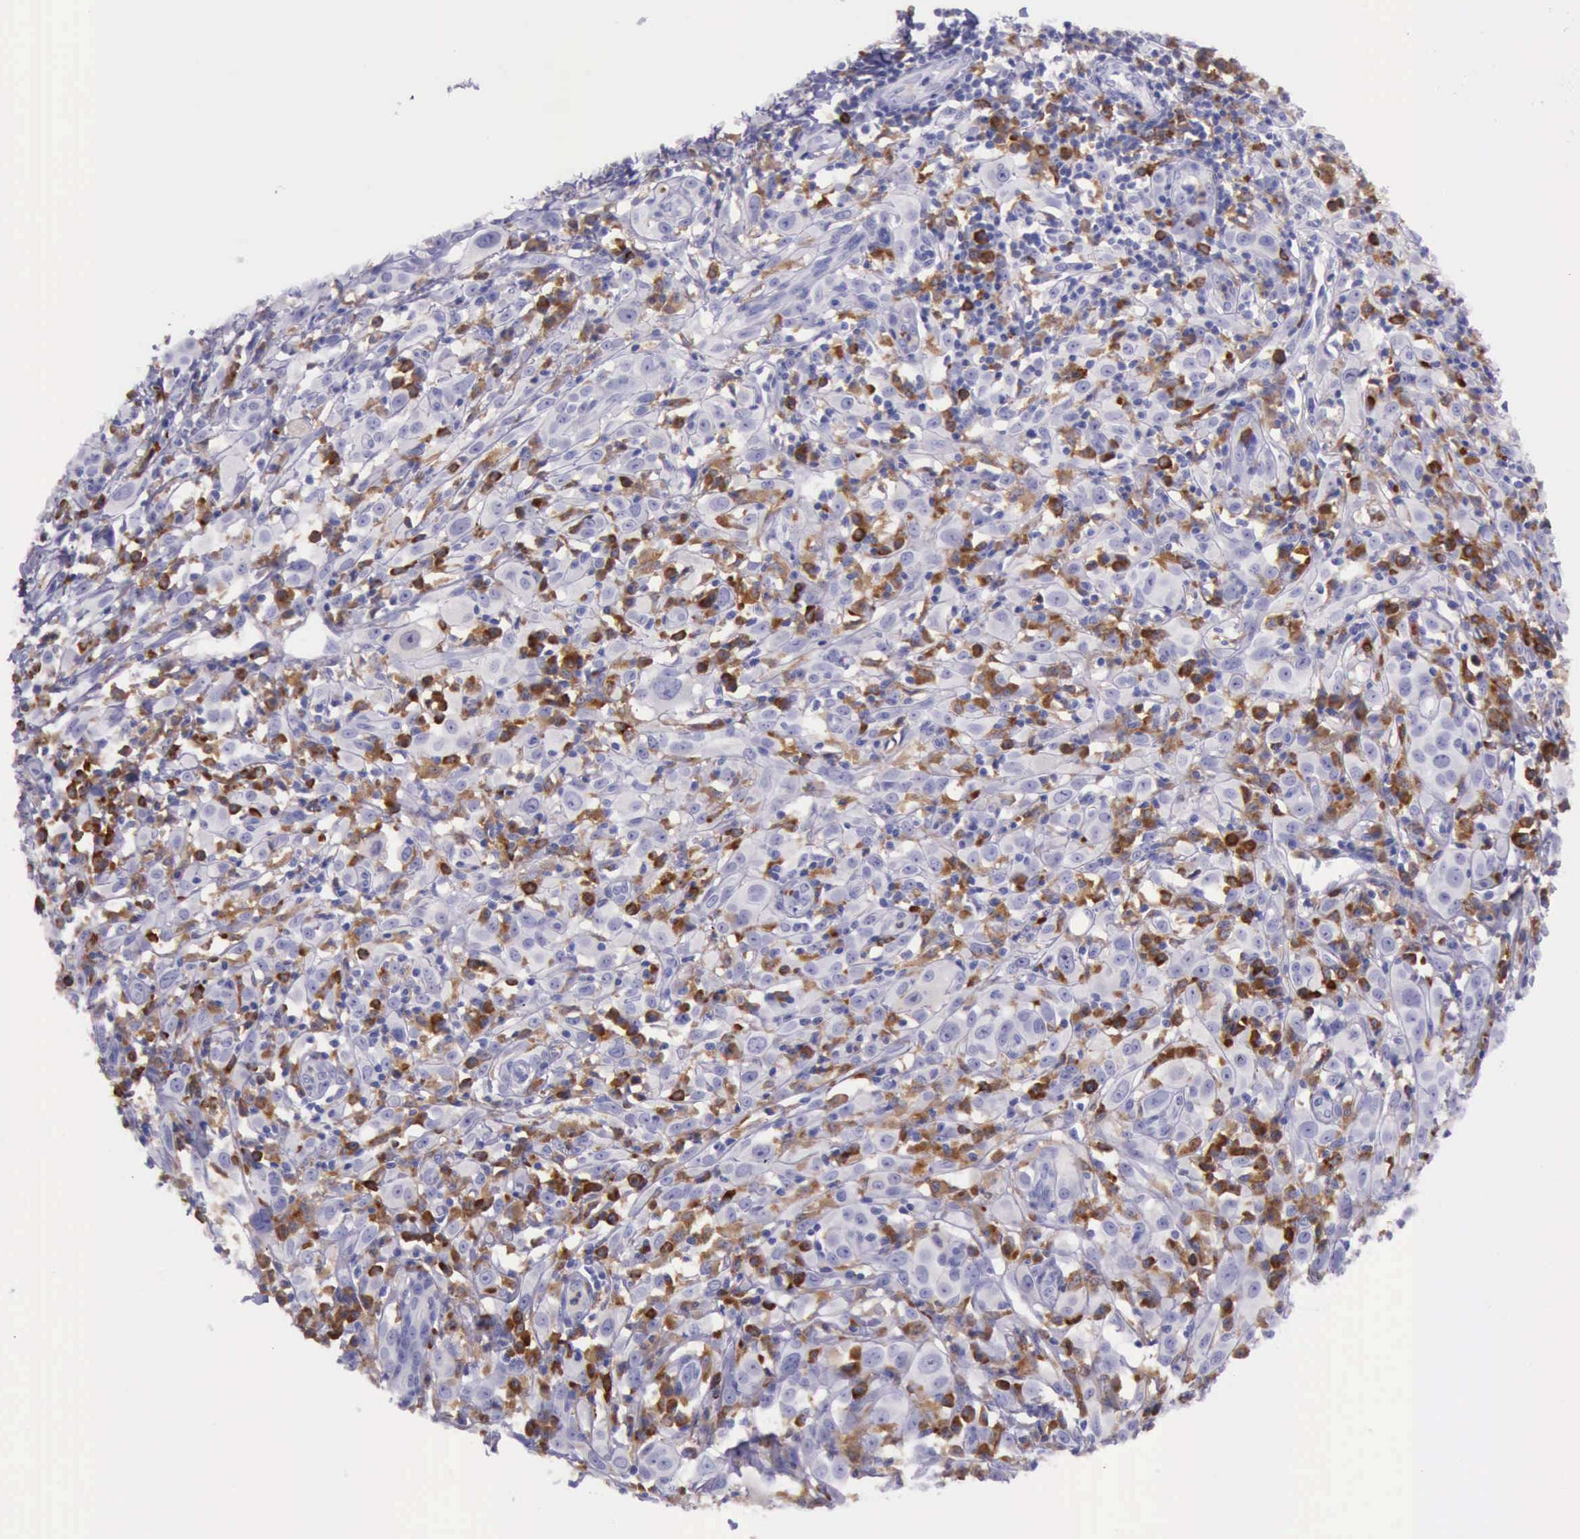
{"staining": {"intensity": "negative", "quantity": "none", "location": "none"}, "tissue": "melanoma", "cell_type": "Tumor cells", "image_type": "cancer", "snomed": [{"axis": "morphology", "description": "Malignant melanoma, NOS"}, {"axis": "topography", "description": "Skin"}], "caption": "Protein analysis of malignant melanoma reveals no significant expression in tumor cells.", "gene": "BTK", "patient": {"sex": "female", "age": 52}}